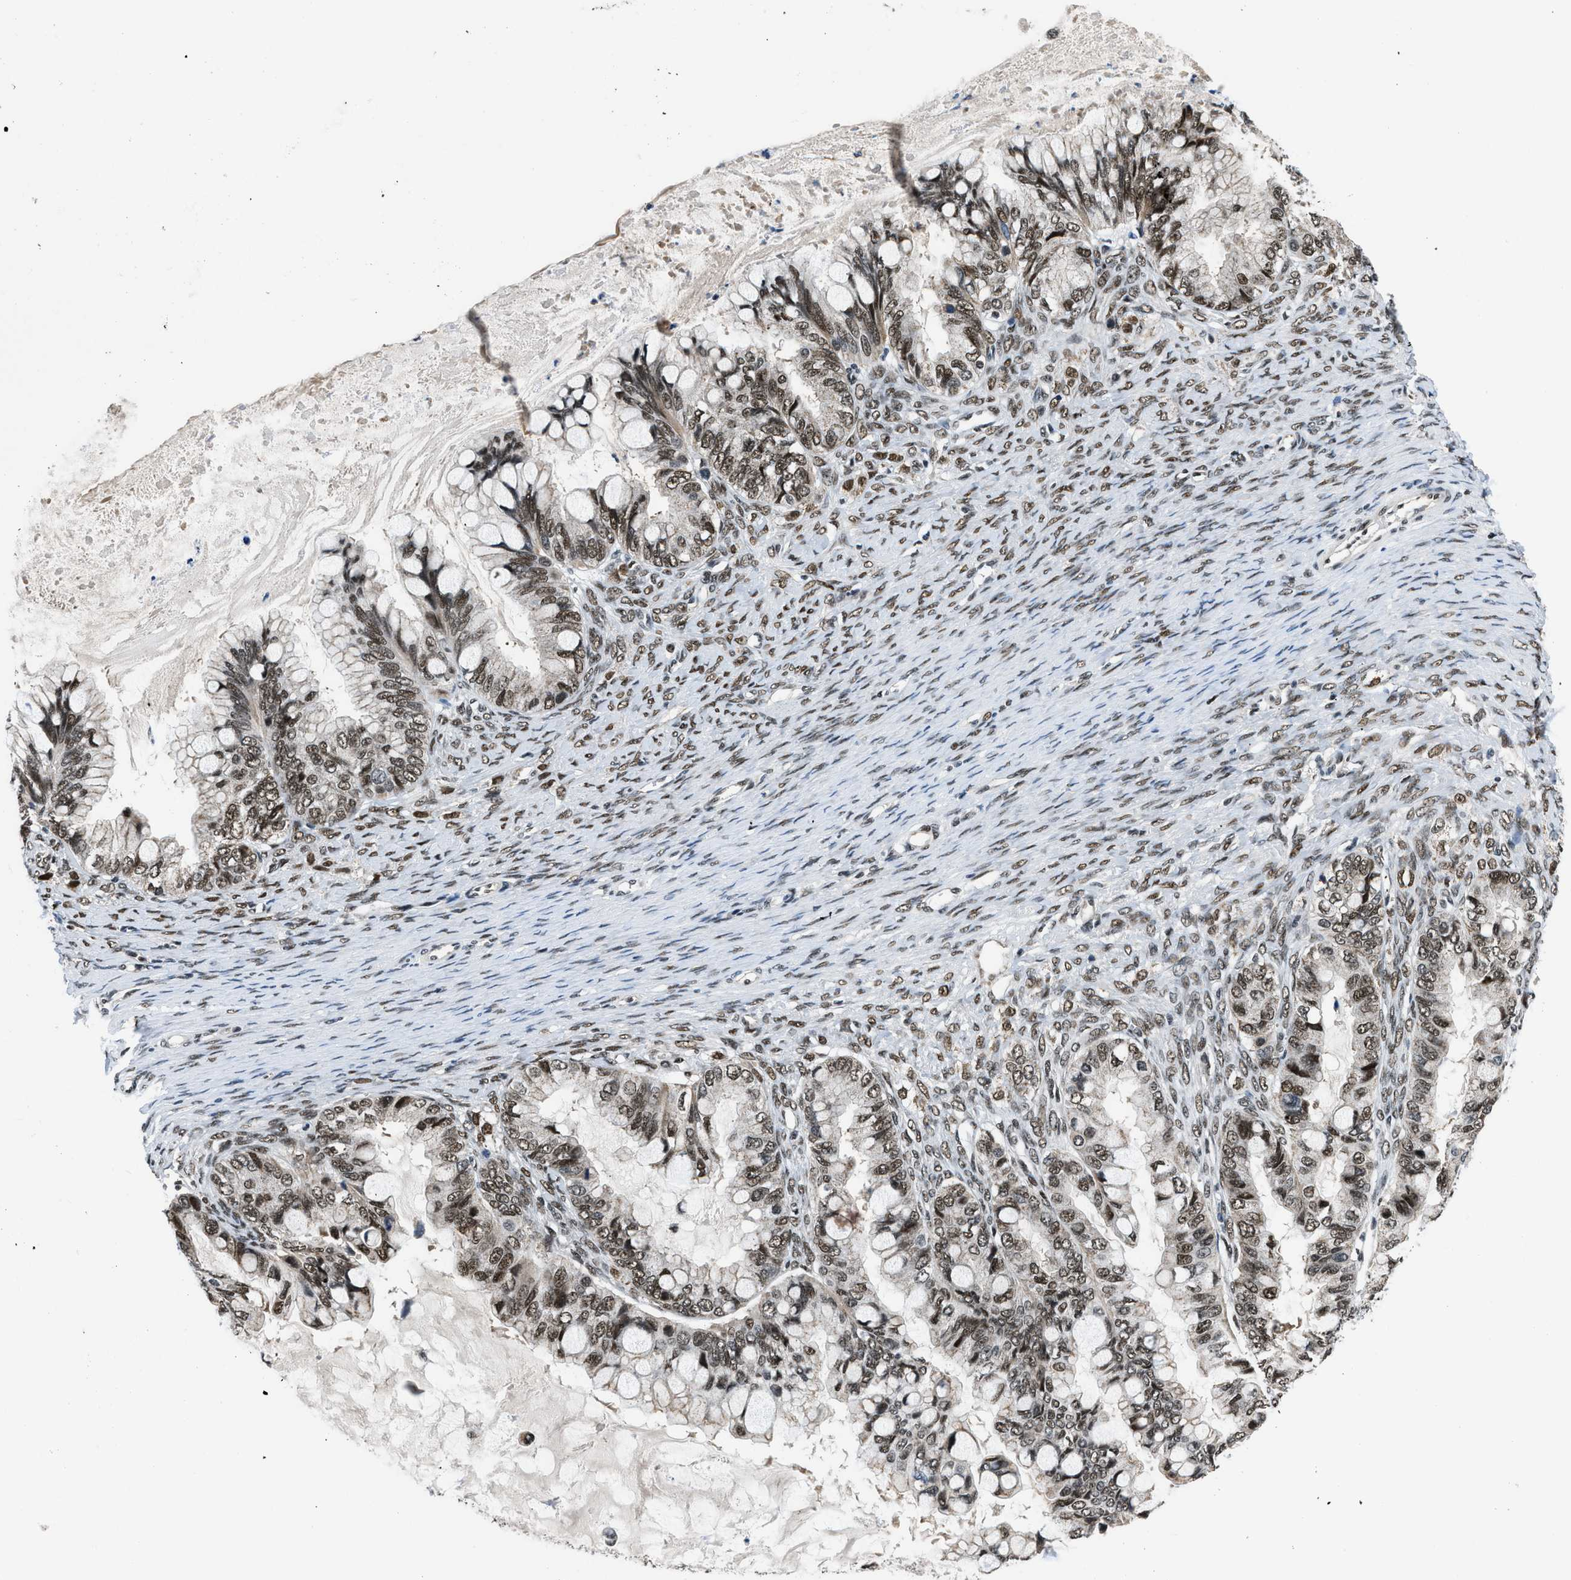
{"staining": {"intensity": "moderate", "quantity": ">75%", "location": "nuclear"}, "tissue": "ovarian cancer", "cell_type": "Tumor cells", "image_type": "cancer", "snomed": [{"axis": "morphology", "description": "Cystadenocarcinoma, mucinous, NOS"}, {"axis": "topography", "description": "Ovary"}], "caption": "A brown stain highlights moderate nuclear staining of a protein in ovarian mucinous cystadenocarcinoma tumor cells. Nuclei are stained in blue.", "gene": "KDM3B", "patient": {"sex": "female", "age": 80}}